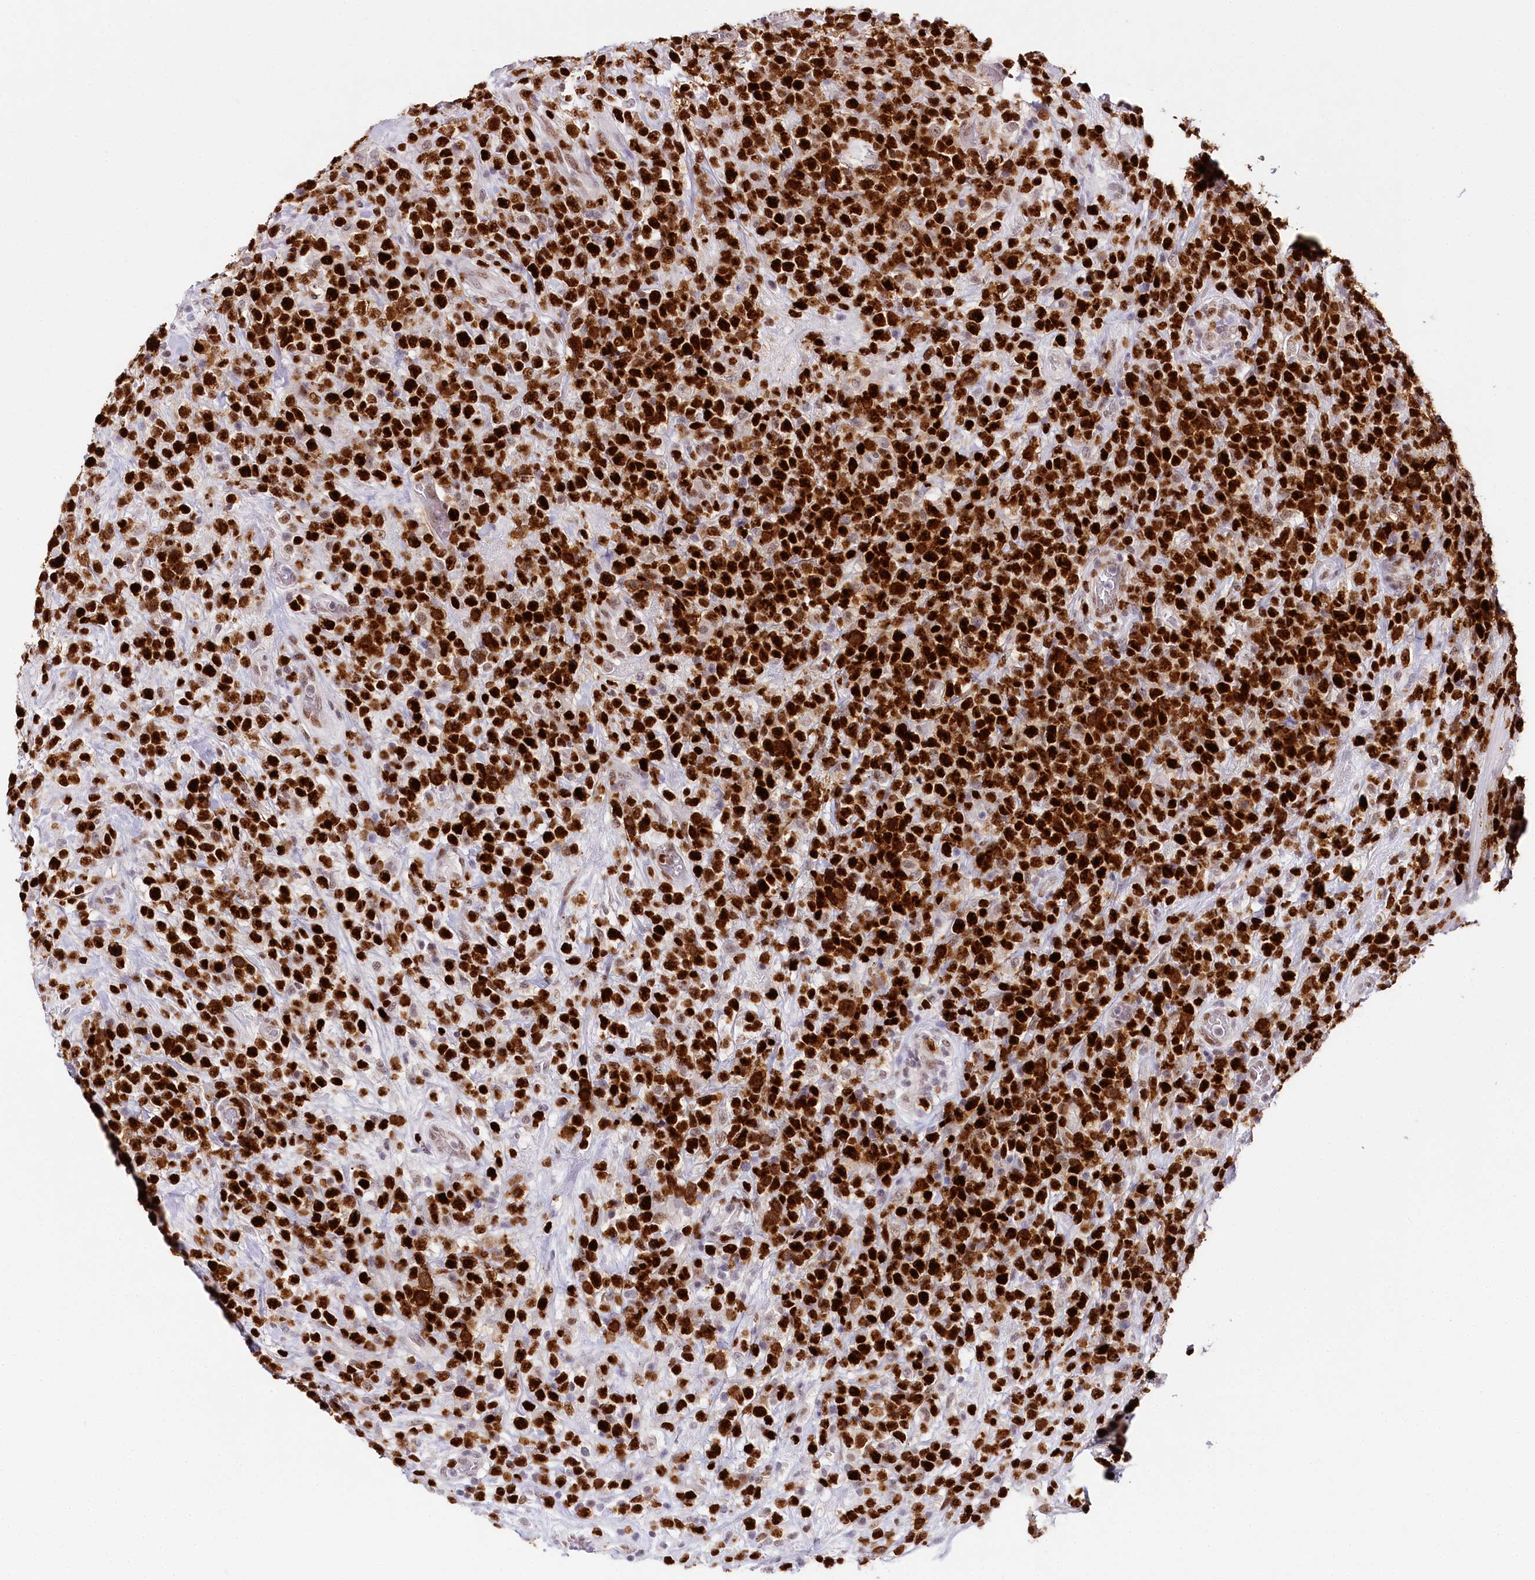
{"staining": {"intensity": "strong", "quantity": ">75%", "location": "nuclear"}, "tissue": "lymphoma", "cell_type": "Tumor cells", "image_type": "cancer", "snomed": [{"axis": "morphology", "description": "Malignant lymphoma, non-Hodgkin's type, High grade"}, {"axis": "topography", "description": "Colon"}], "caption": "The photomicrograph exhibits immunohistochemical staining of malignant lymphoma, non-Hodgkin's type (high-grade). There is strong nuclear expression is present in about >75% of tumor cells.", "gene": "TP53", "patient": {"sex": "female", "age": 53}}